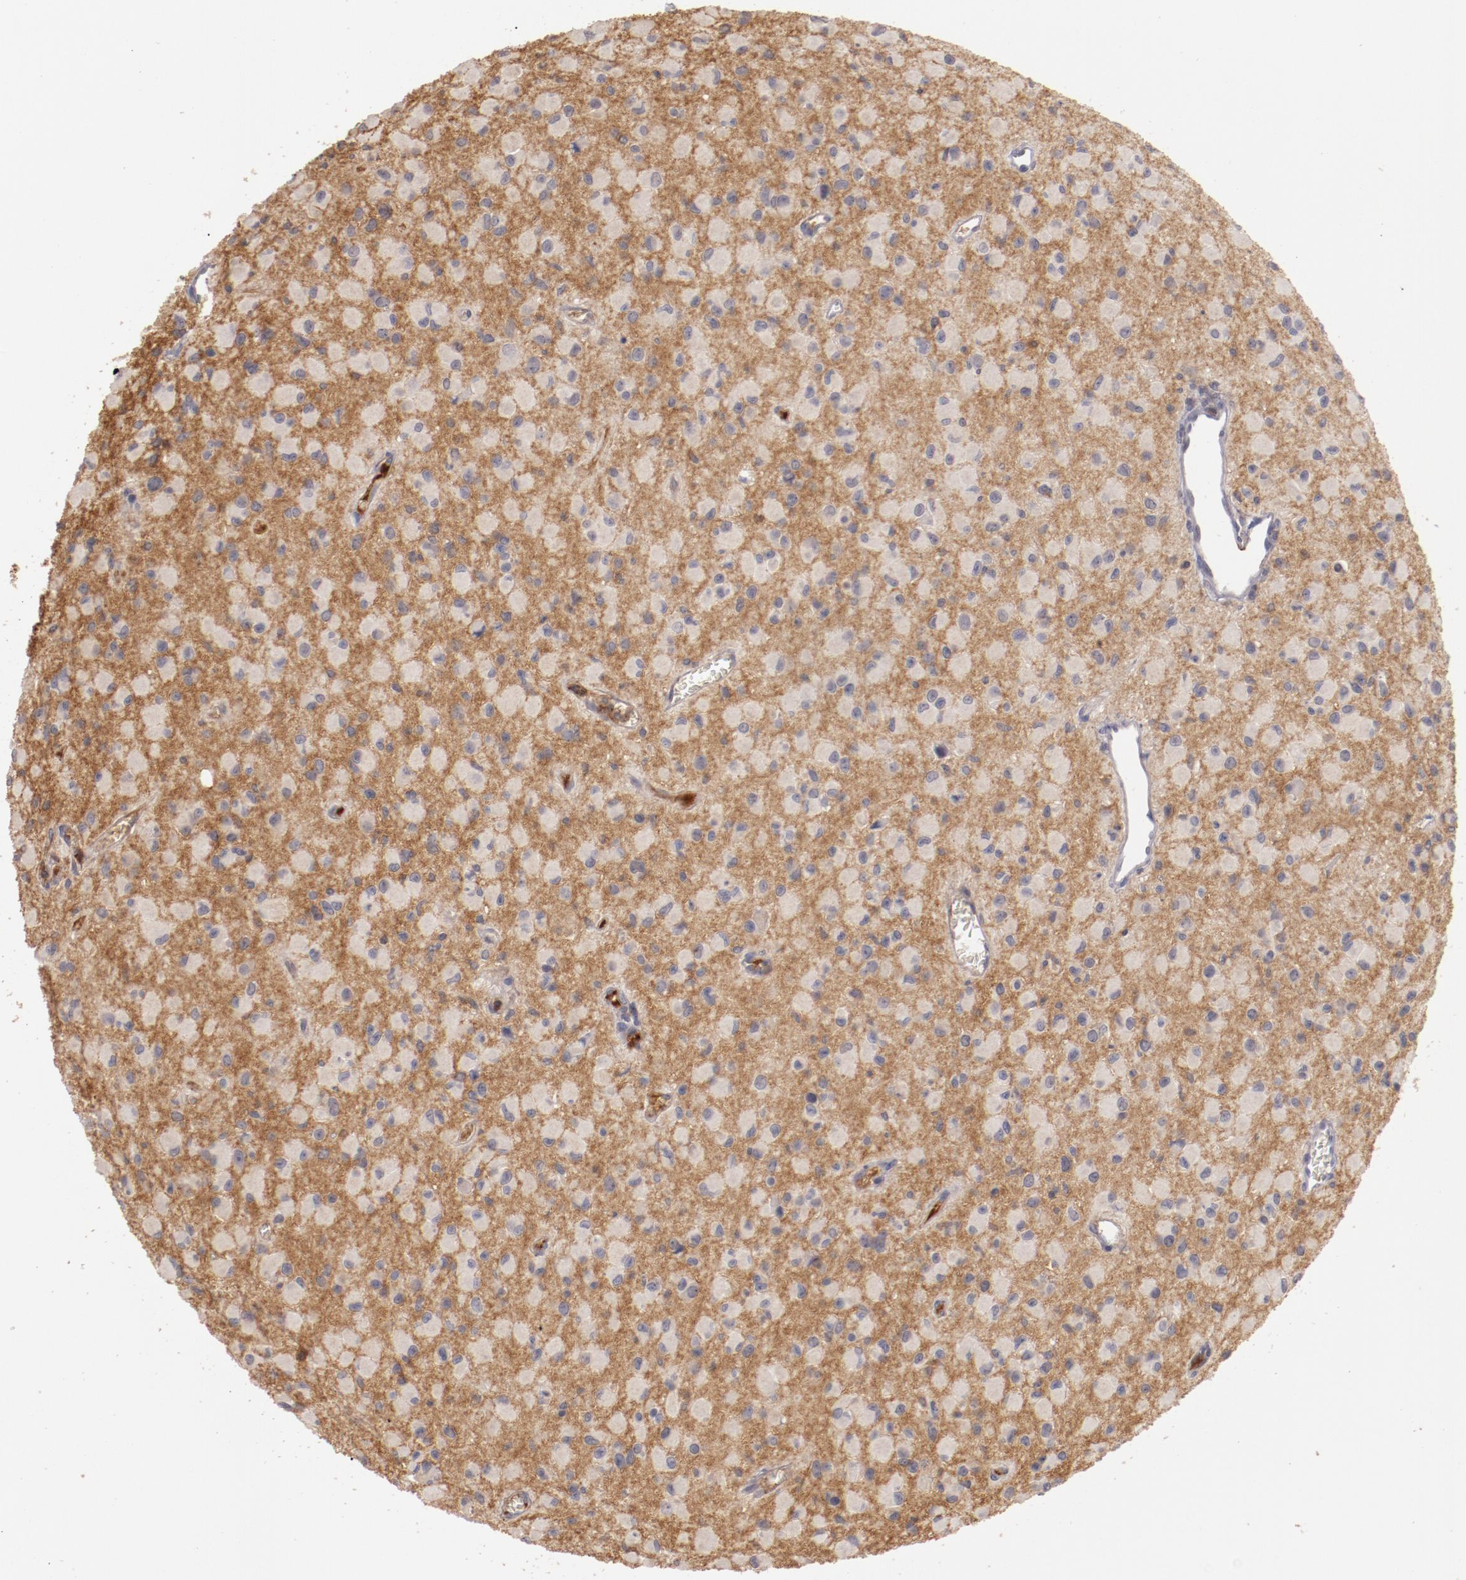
{"staining": {"intensity": "negative", "quantity": "none", "location": "none"}, "tissue": "glioma", "cell_type": "Tumor cells", "image_type": "cancer", "snomed": [{"axis": "morphology", "description": "Glioma, malignant, Low grade"}, {"axis": "topography", "description": "Brain"}], "caption": "DAB (3,3'-diaminobenzidine) immunohistochemical staining of malignant low-grade glioma exhibits no significant expression in tumor cells. The staining was performed using DAB (3,3'-diaminobenzidine) to visualize the protein expression in brown, while the nuclei were stained in blue with hematoxylin (Magnification: 20x).", "gene": "MBL2", "patient": {"sex": "male", "age": 42}}